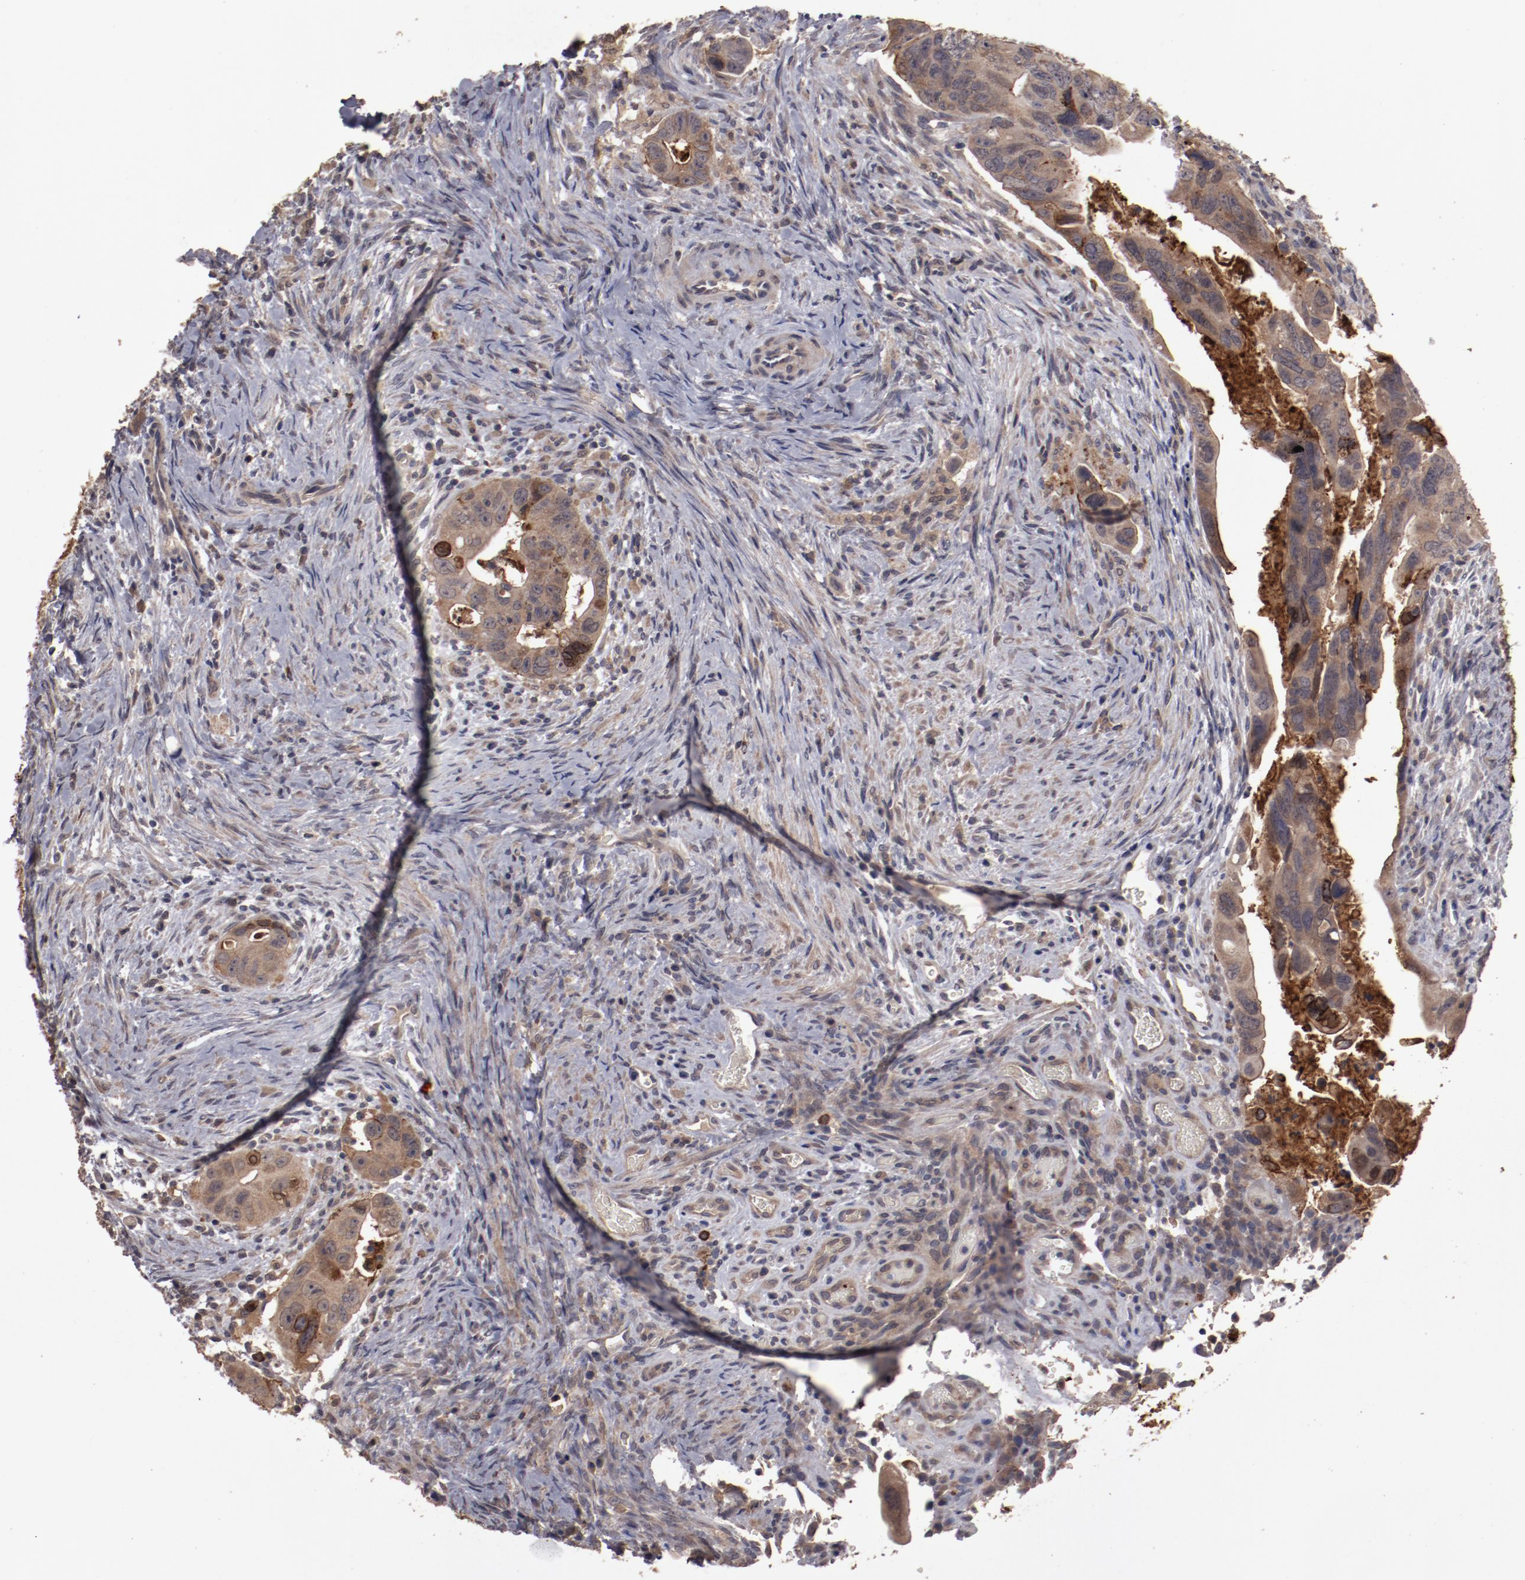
{"staining": {"intensity": "moderate", "quantity": ">75%", "location": "cytoplasmic/membranous"}, "tissue": "colorectal cancer", "cell_type": "Tumor cells", "image_type": "cancer", "snomed": [{"axis": "morphology", "description": "Adenocarcinoma, NOS"}, {"axis": "topography", "description": "Rectum"}], "caption": "Immunohistochemistry (IHC) image of human colorectal adenocarcinoma stained for a protein (brown), which displays medium levels of moderate cytoplasmic/membranous positivity in about >75% of tumor cells.", "gene": "LRRC75B", "patient": {"sex": "male", "age": 53}}